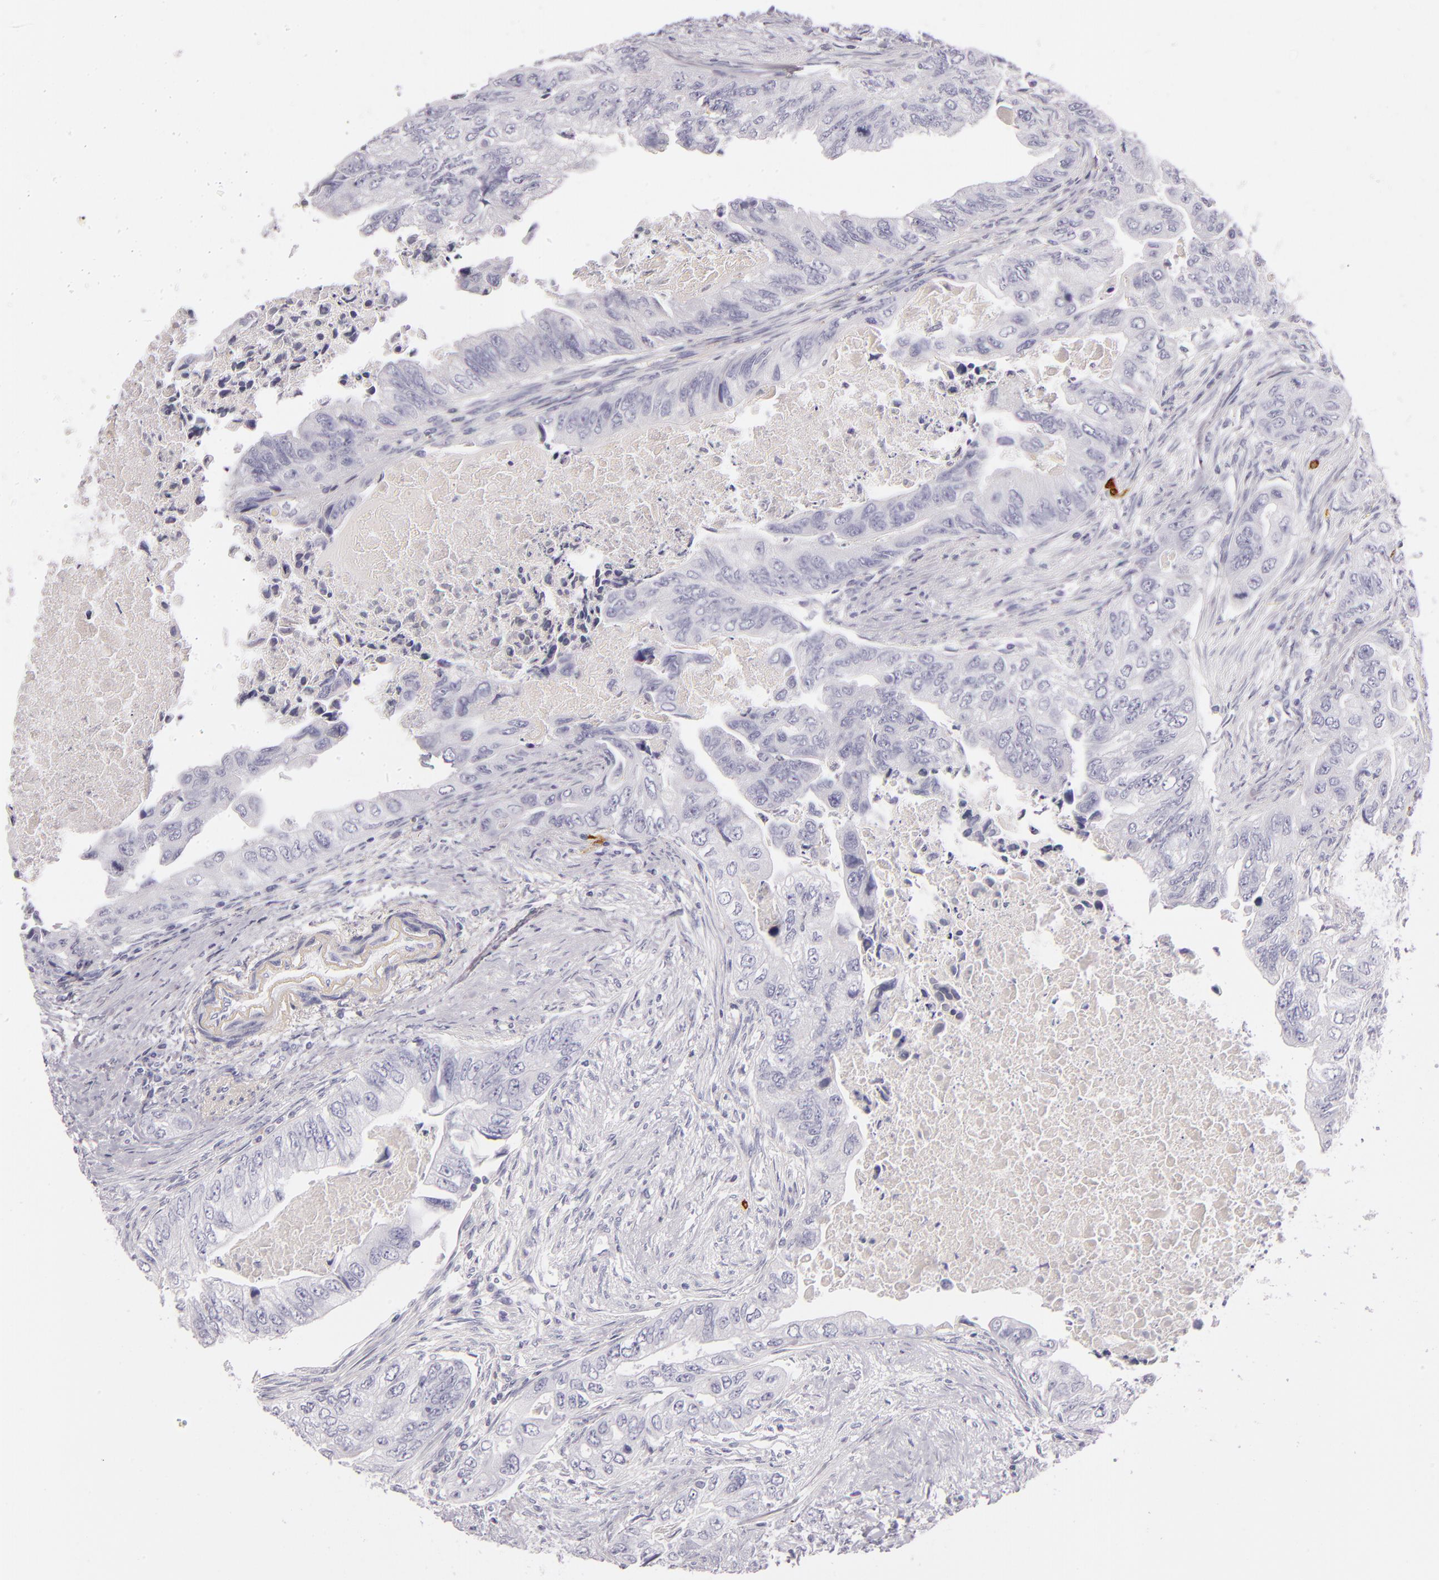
{"staining": {"intensity": "negative", "quantity": "none", "location": "none"}, "tissue": "colorectal cancer", "cell_type": "Tumor cells", "image_type": "cancer", "snomed": [{"axis": "morphology", "description": "Adenocarcinoma, NOS"}, {"axis": "topography", "description": "Colon"}], "caption": "This histopathology image is of adenocarcinoma (colorectal) stained with IHC to label a protein in brown with the nuclei are counter-stained blue. There is no staining in tumor cells.", "gene": "CD207", "patient": {"sex": "female", "age": 11}}